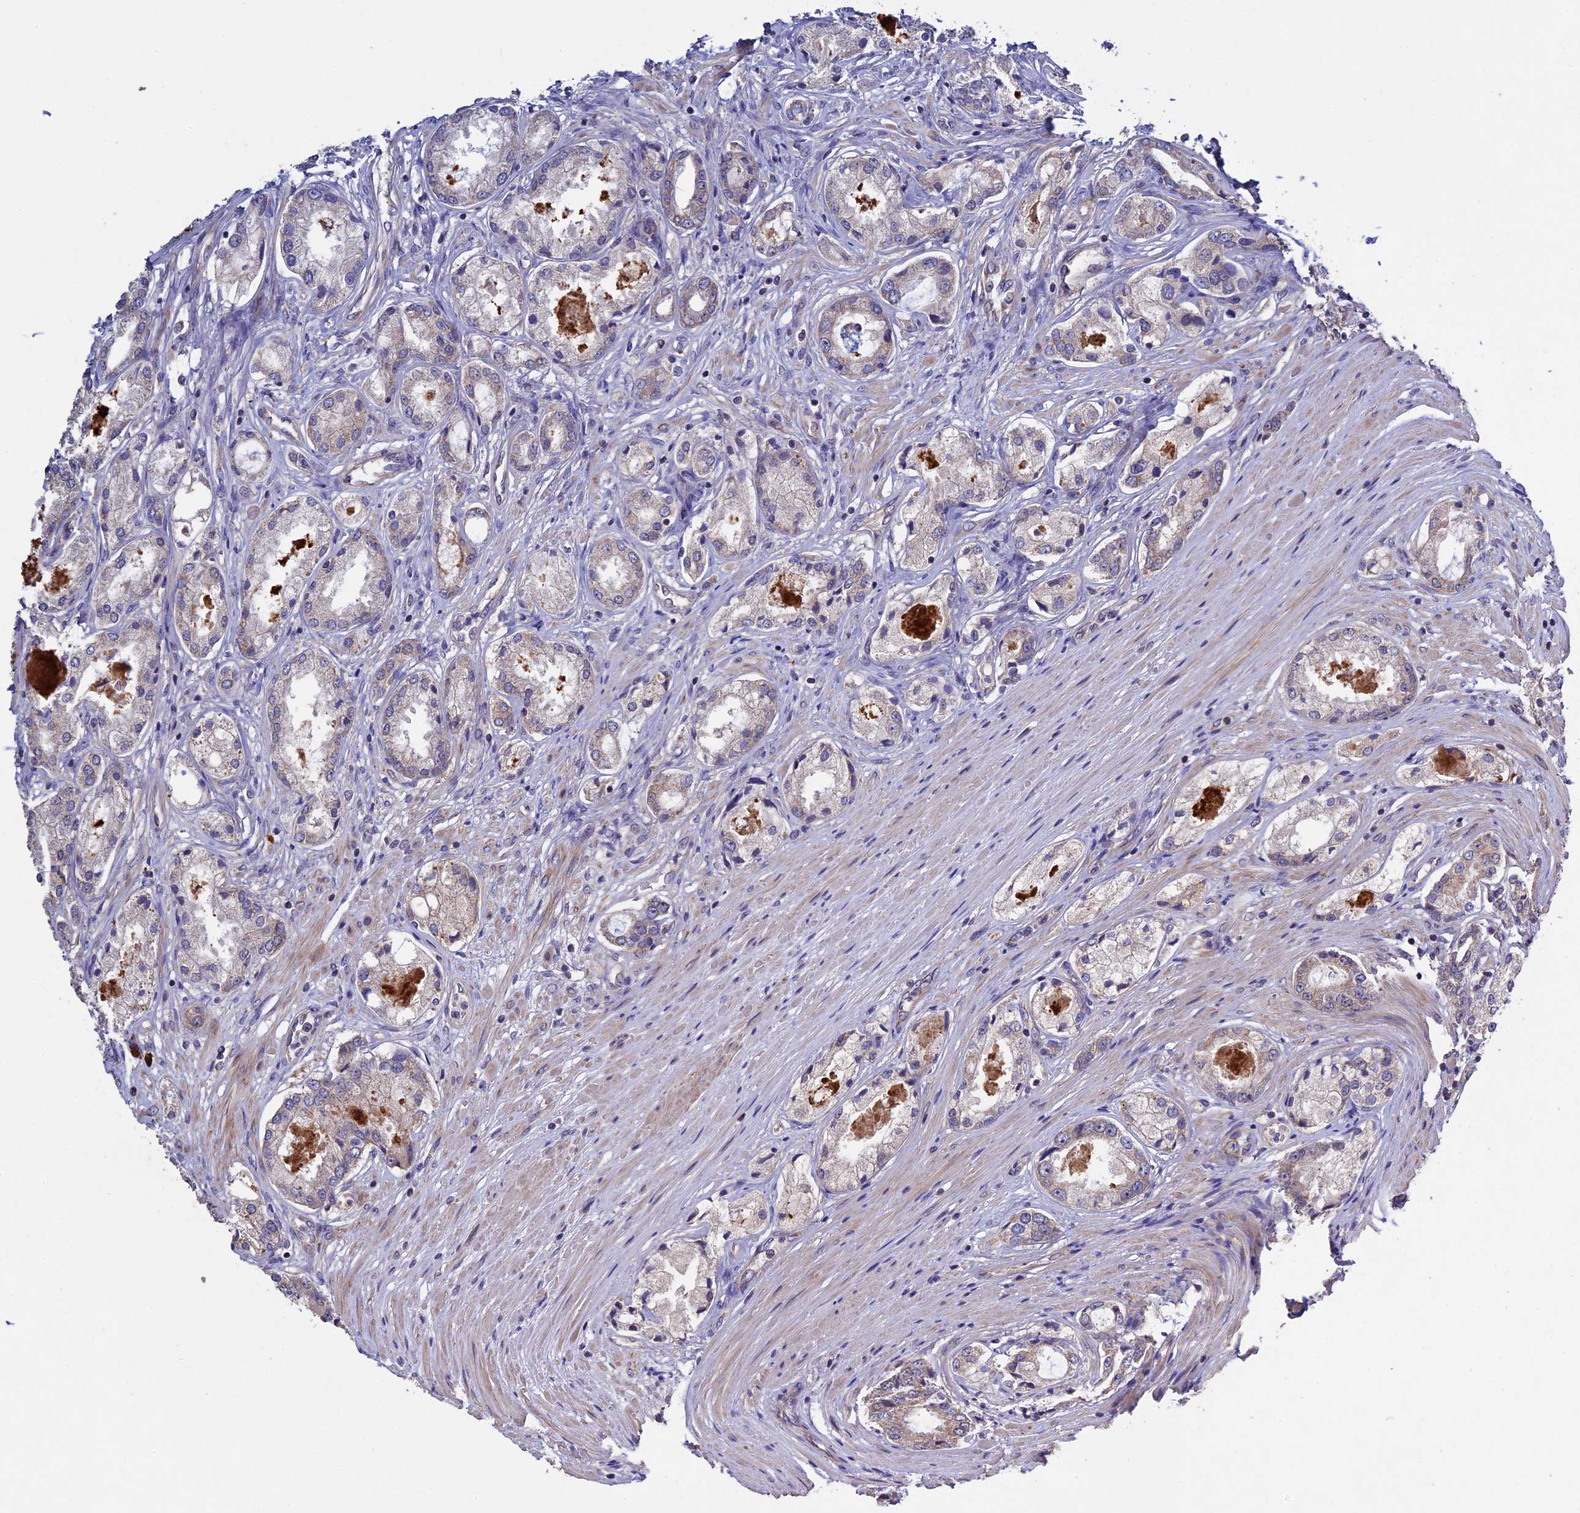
{"staining": {"intensity": "negative", "quantity": "none", "location": "none"}, "tissue": "prostate cancer", "cell_type": "Tumor cells", "image_type": "cancer", "snomed": [{"axis": "morphology", "description": "Adenocarcinoma, Low grade"}, {"axis": "topography", "description": "Prostate"}], "caption": "Micrograph shows no protein staining in tumor cells of prostate low-grade adenocarcinoma tissue. The staining was performed using DAB (3,3'-diaminobenzidine) to visualize the protein expression in brown, while the nuclei were stained in blue with hematoxylin (Magnification: 20x).", "gene": "RNF17", "patient": {"sex": "male", "age": 68}}